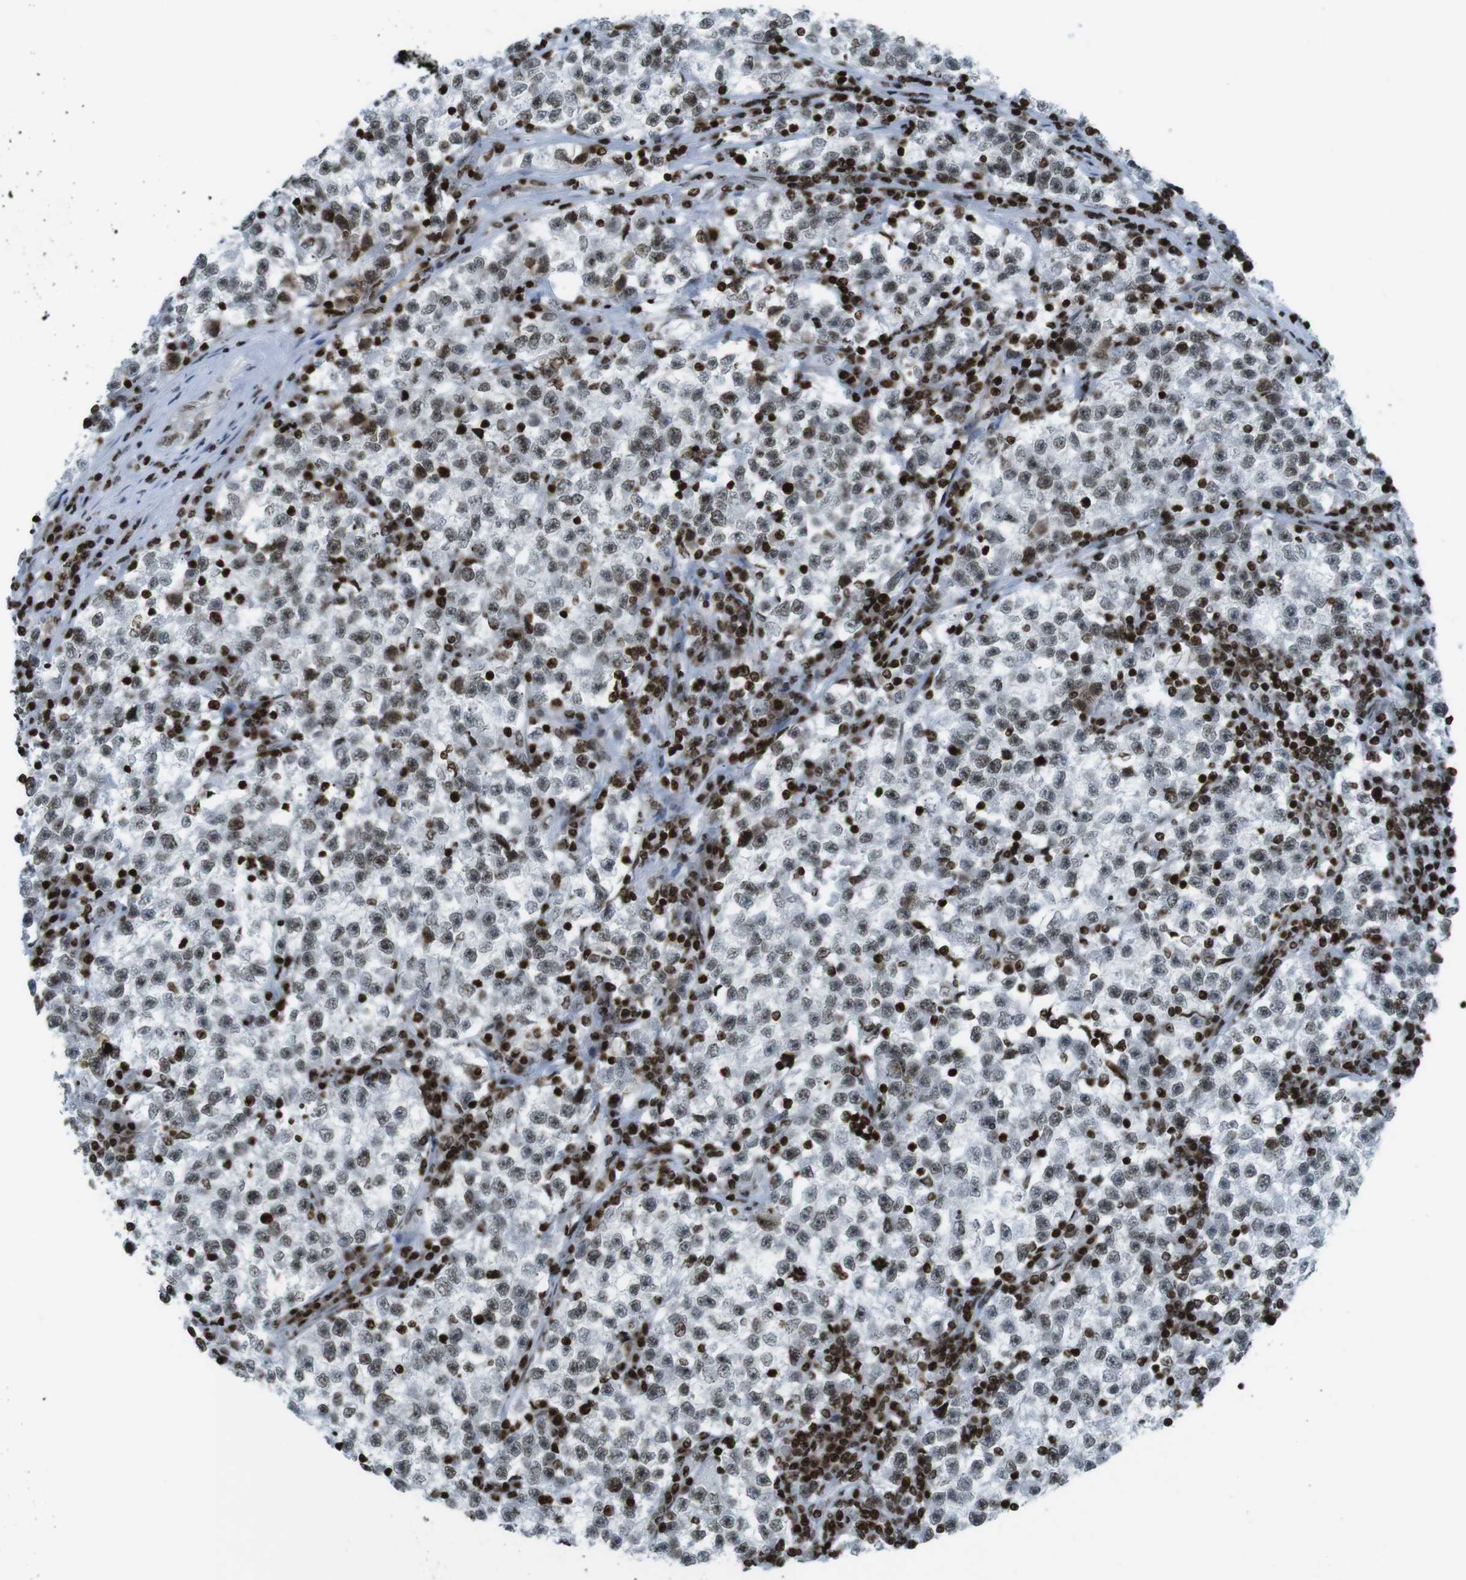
{"staining": {"intensity": "weak", "quantity": ">75%", "location": "nuclear"}, "tissue": "testis cancer", "cell_type": "Tumor cells", "image_type": "cancer", "snomed": [{"axis": "morphology", "description": "Seminoma, NOS"}, {"axis": "topography", "description": "Testis"}], "caption": "Immunohistochemistry of human testis cancer (seminoma) shows low levels of weak nuclear staining in about >75% of tumor cells. The protein is stained brown, and the nuclei are stained in blue (DAB (3,3'-diaminobenzidine) IHC with brightfield microscopy, high magnification).", "gene": "H2AC8", "patient": {"sex": "male", "age": 22}}